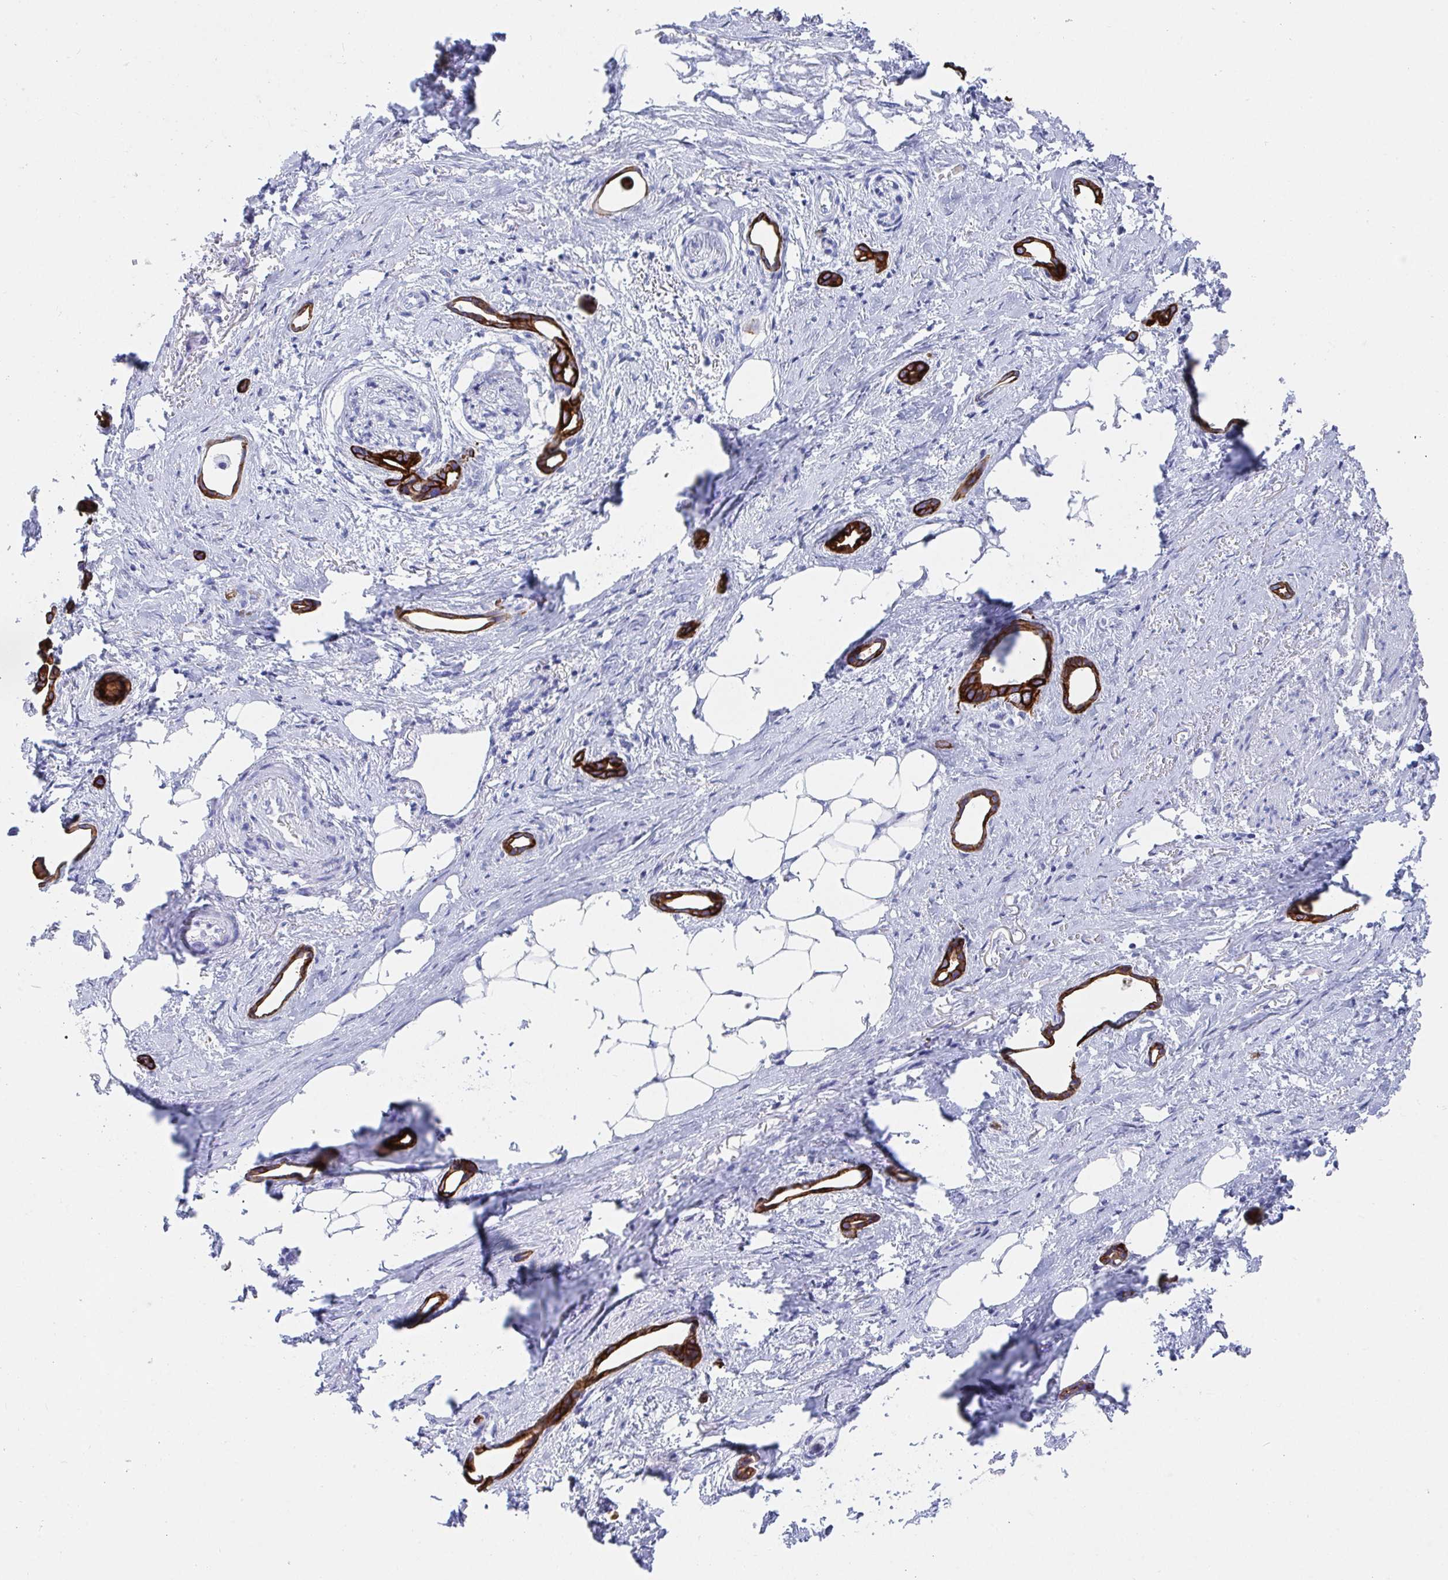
{"staining": {"intensity": "strong", "quantity": ">75%", "location": "cytoplasmic/membranous"}, "tissue": "stomach cancer", "cell_type": "Tumor cells", "image_type": "cancer", "snomed": [{"axis": "morphology", "description": "Adenocarcinoma, NOS"}, {"axis": "topography", "description": "Stomach, upper"}], "caption": "Adenocarcinoma (stomach) stained with a brown dye displays strong cytoplasmic/membranous positive staining in about >75% of tumor cells.", "gene": "CLDN8", "patient": {"sex": "male", "age": 62}}